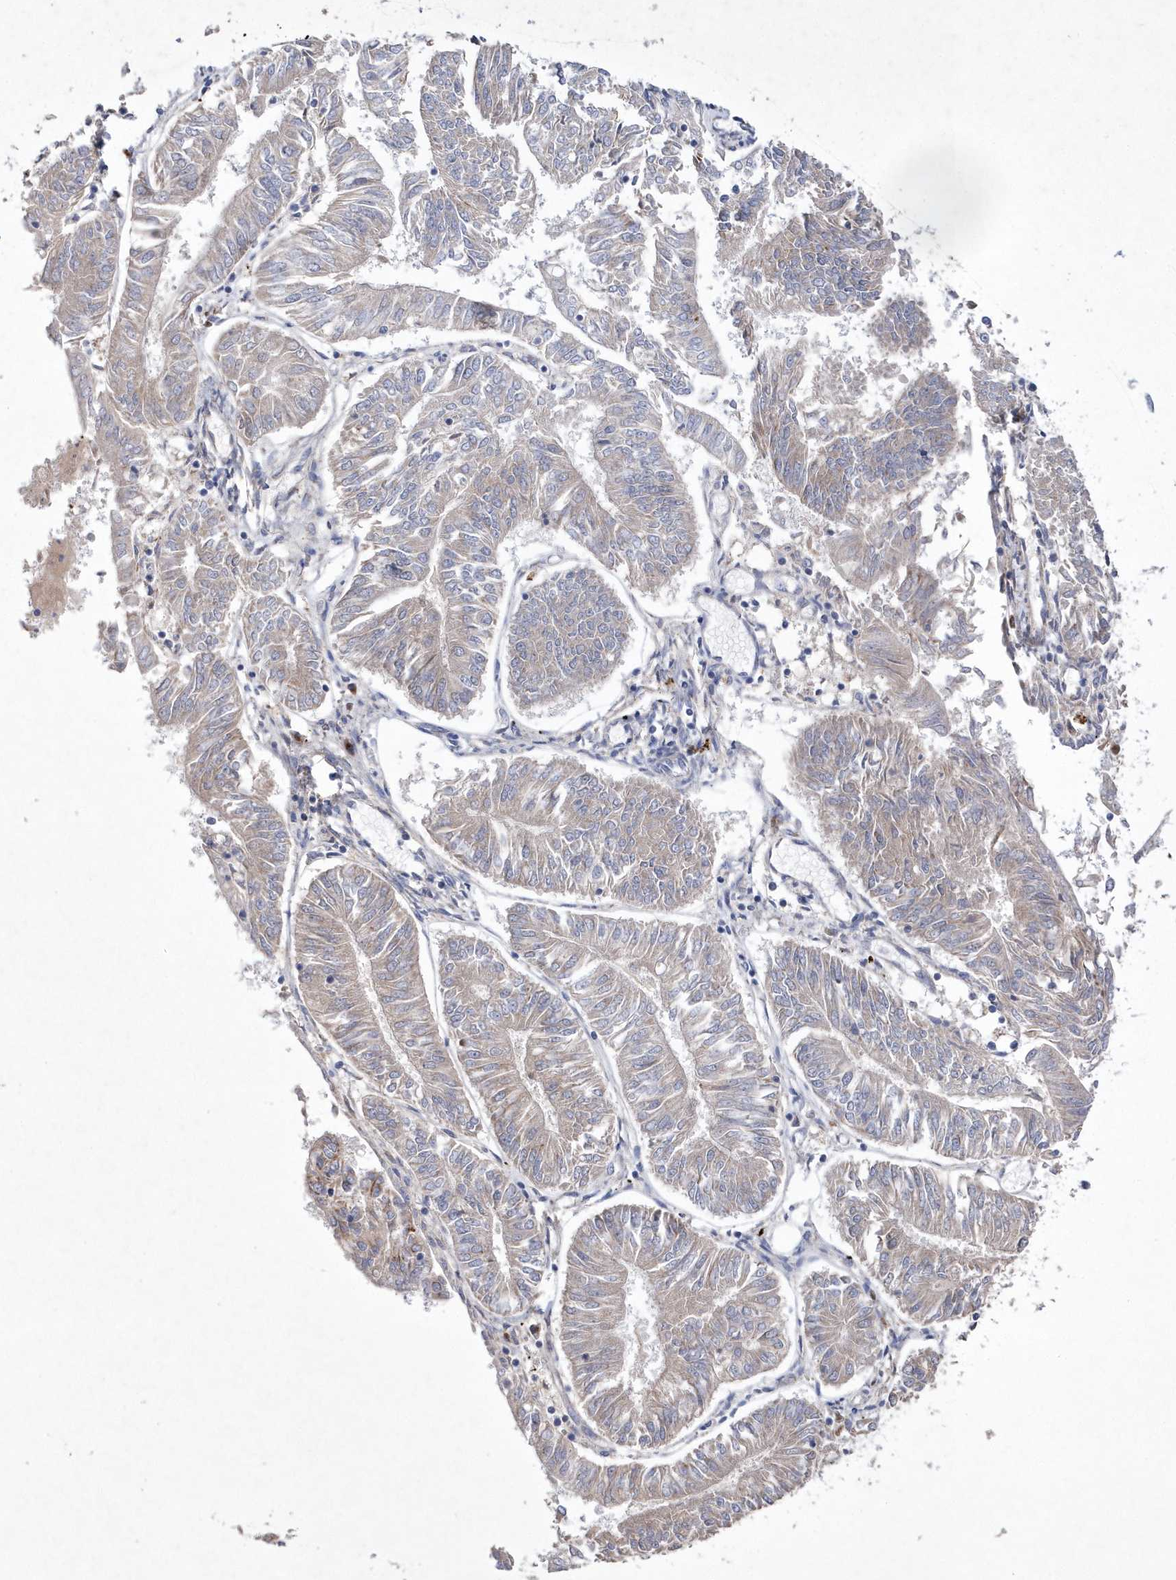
{"staining": {"intensity": "weak", "quantity": "25%-75%", "location": "cytoplasmic/membranous"}, "tissue": "endometrial cancer", "cell_type": "Tumor cells", "image_type": "cancer", "snomed": [{"axis": "morphology", "description": "Adenocarcinoma, NOS"}, {"axis": "topography", "description": "Endometrium"}], "caption": "This image displays immunohistochemistry staining of human adenocarcinoma (endometrial), with low weak cytoplasmic/membranous staining in approximately 25%-75% of tumor cells.", "gene": "METTL8", "patient": {"sex": "female", "age": 58}}